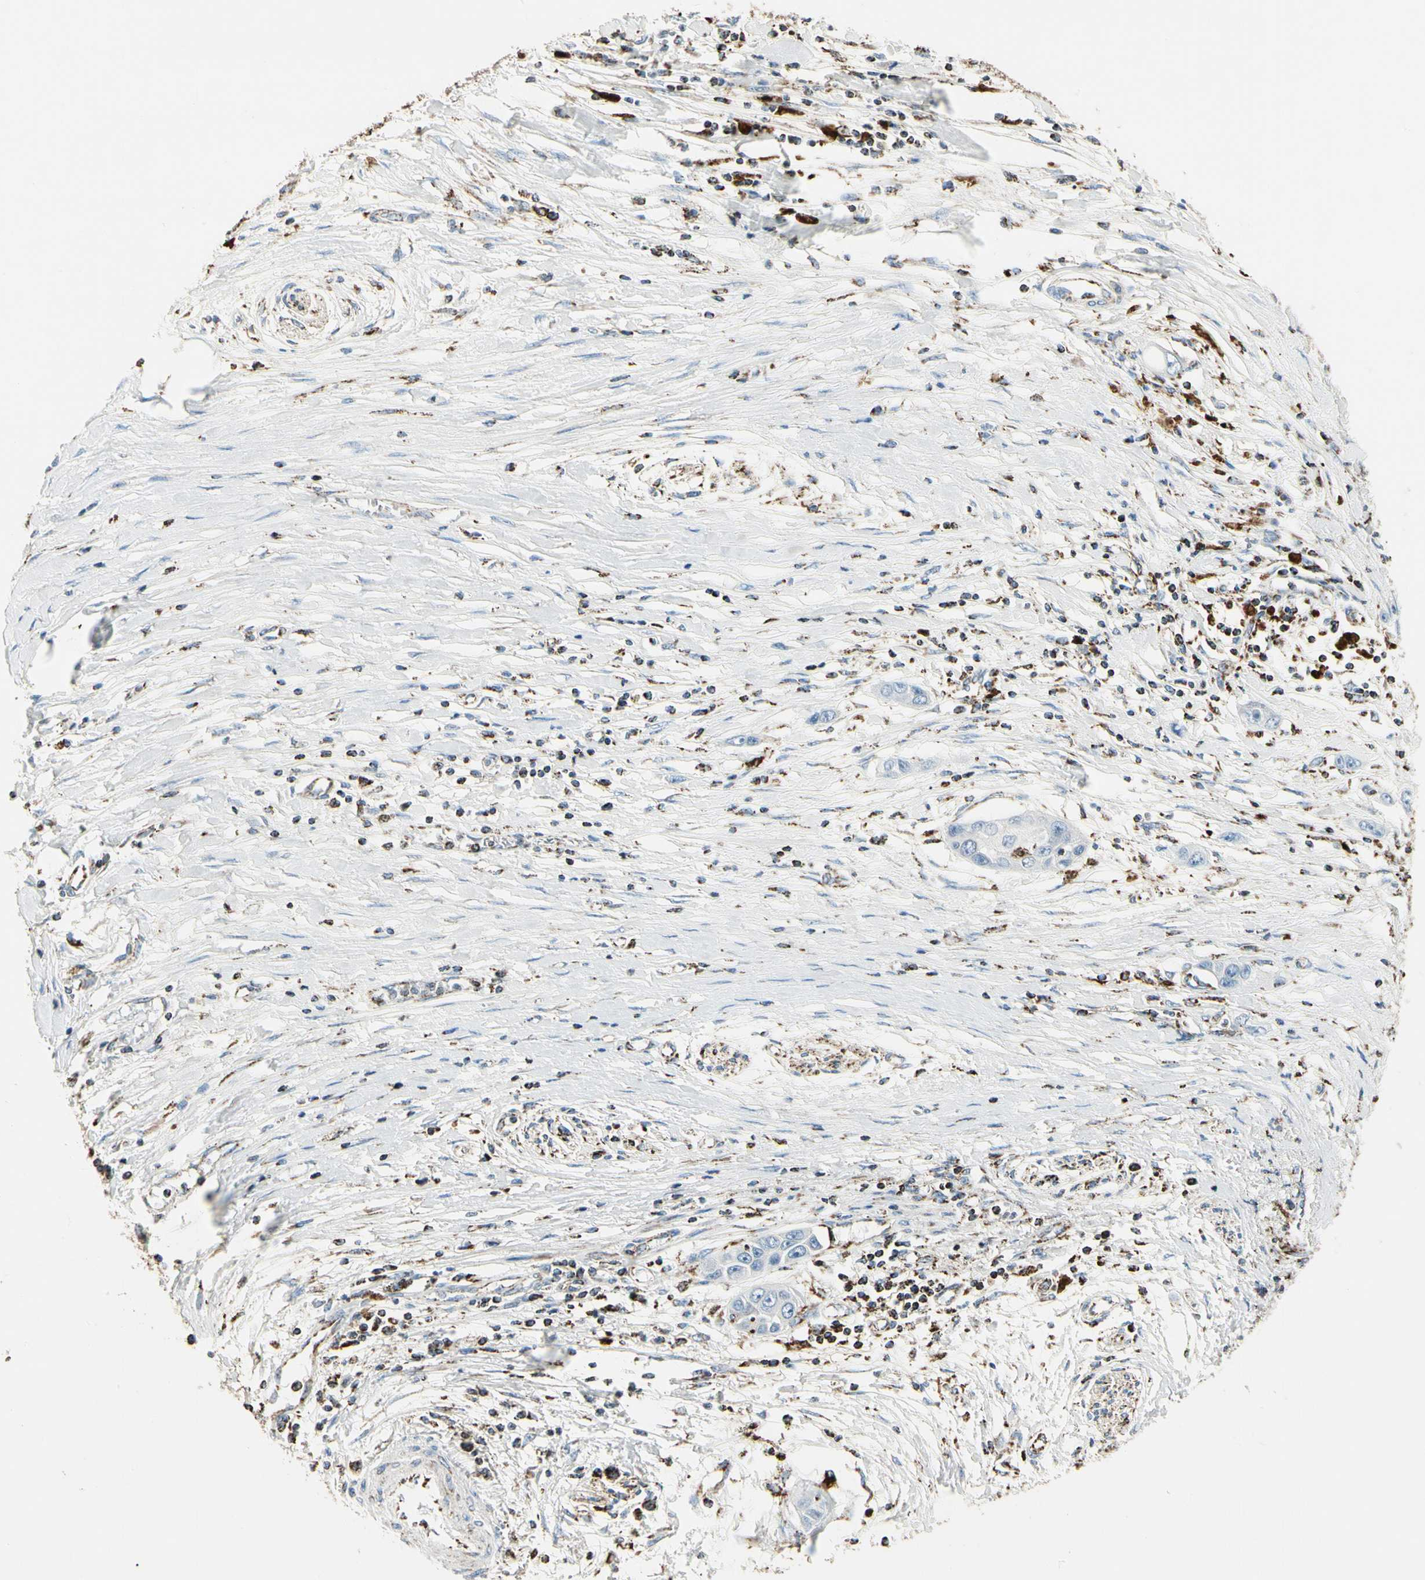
{"staining": {"intensity": "negative", "quantity": "none", "location": "none"}, "tissue": "pancreatic cancer", "cell_type": "Tumor cells", "image_type": "cancer", "snomed": [{"axis": "morphology", "description": "Adenocarcinoma, NOS"}, {"axis": "topography", "description": "Pancreas"}], "caption": "Immunohistochemical staining of human pancreatic adenocarcinoma displays no significant staining in tumor cells.", "gene": "ME2", "patient": {"sex": "female", "age": 70}}